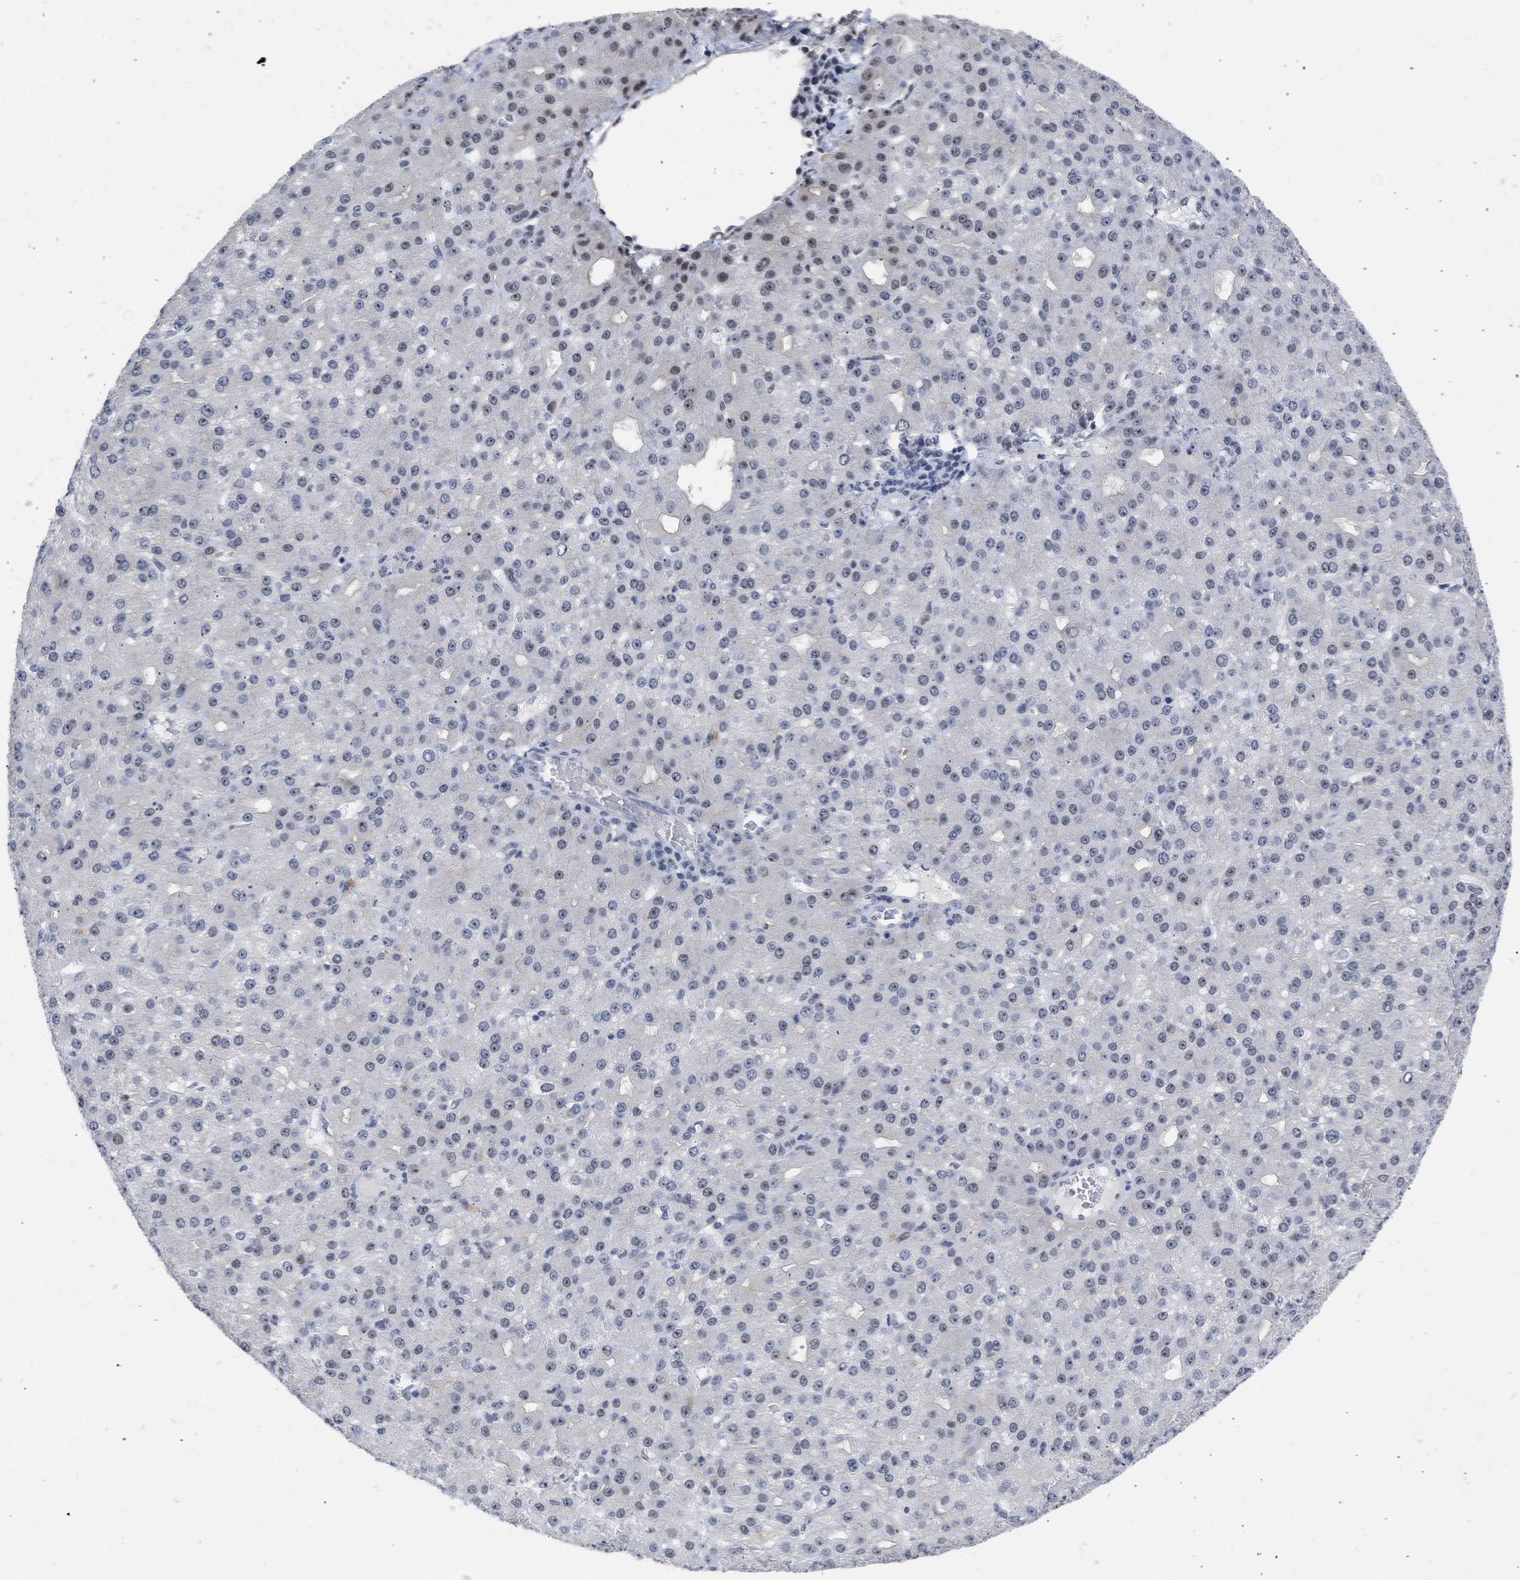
{"staining": {"intensity": "weak", "quantity": "<25%", "location": "nuclear"}, "tissue": "liver cancer", "cell_type": "Tumor cells", "image_type": "cancer", "snomed": [{"axis": "morphology", "description": "Carcinoma, Hepatocellular, NOS"}, {"axis": "topography", "description": "Liver"}], "caption": "Protein analysis of liver cancer (hepatocellular carcinoma) demonstrates no significant positivity in tumor cells. (Immunohistochemistry, brightfield microscopy, high magnification).", "gene": "DDX41", "patient": {"sex": "male", "age": 67}}